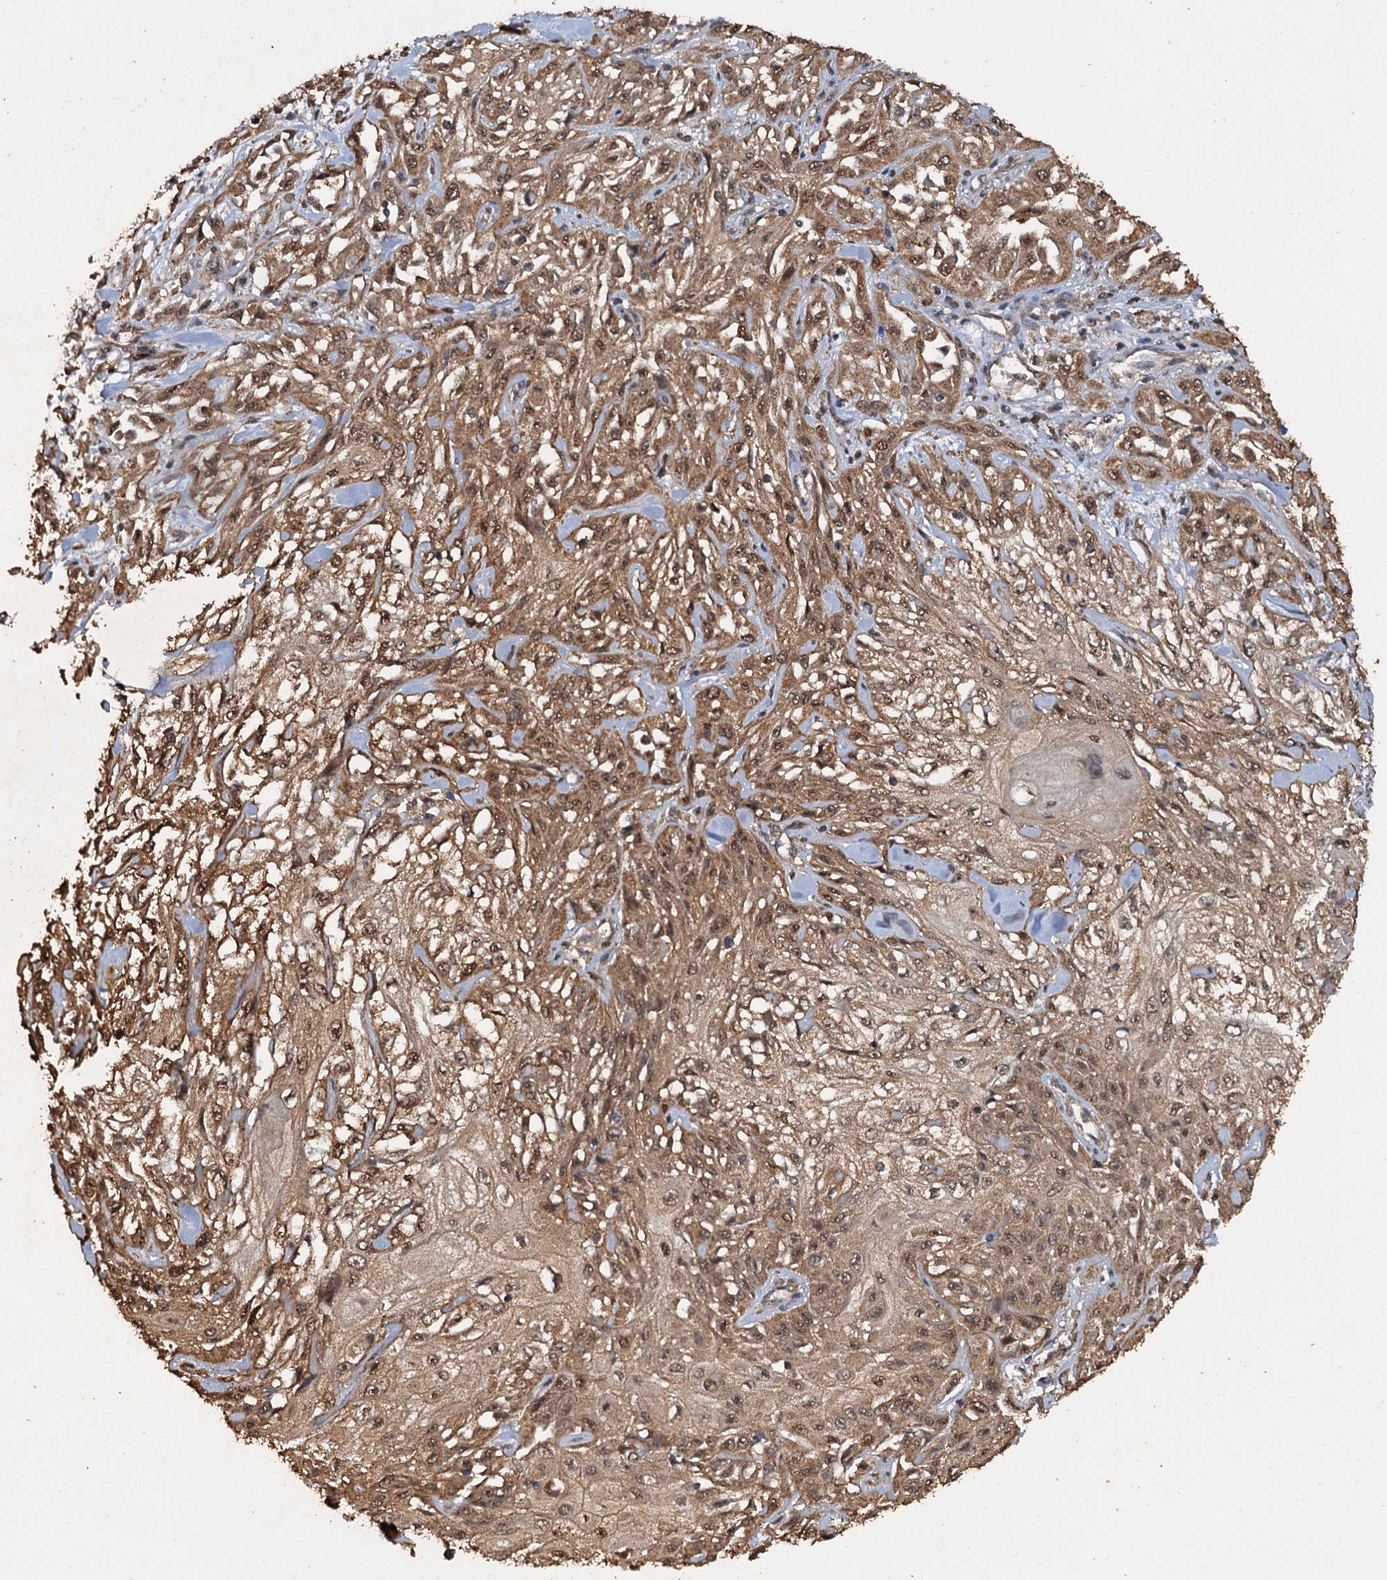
{"staining": {"intensity": "moderate", "quantity": ">75%", "location": "cytoplasmic/membranous,nuclear"}, "tissue": "skin cancer", "cell_type": "Tumor cells", "image_type": "cancer", "snomed": [{"axis": "morphology", "description": "Squamous cell carcinoma, NOS"}, {"axis": "morphology", "description": "Squamous cell carcinoma, metastatic, NOS"}, {"axis": "topography", "description": "Skin"}, {"axis": "topography", "description": "Lymph node"}], "caption": "Immunohistochemical staining of skin metastatic squamous cell carcinoma displays medium levels of moderate cytoplasmic/membranous and nuclear positivity in approximately >75% of tumor cells.", "gene": "PSMD9", "patient": {"sex": "male", "age": 75}}